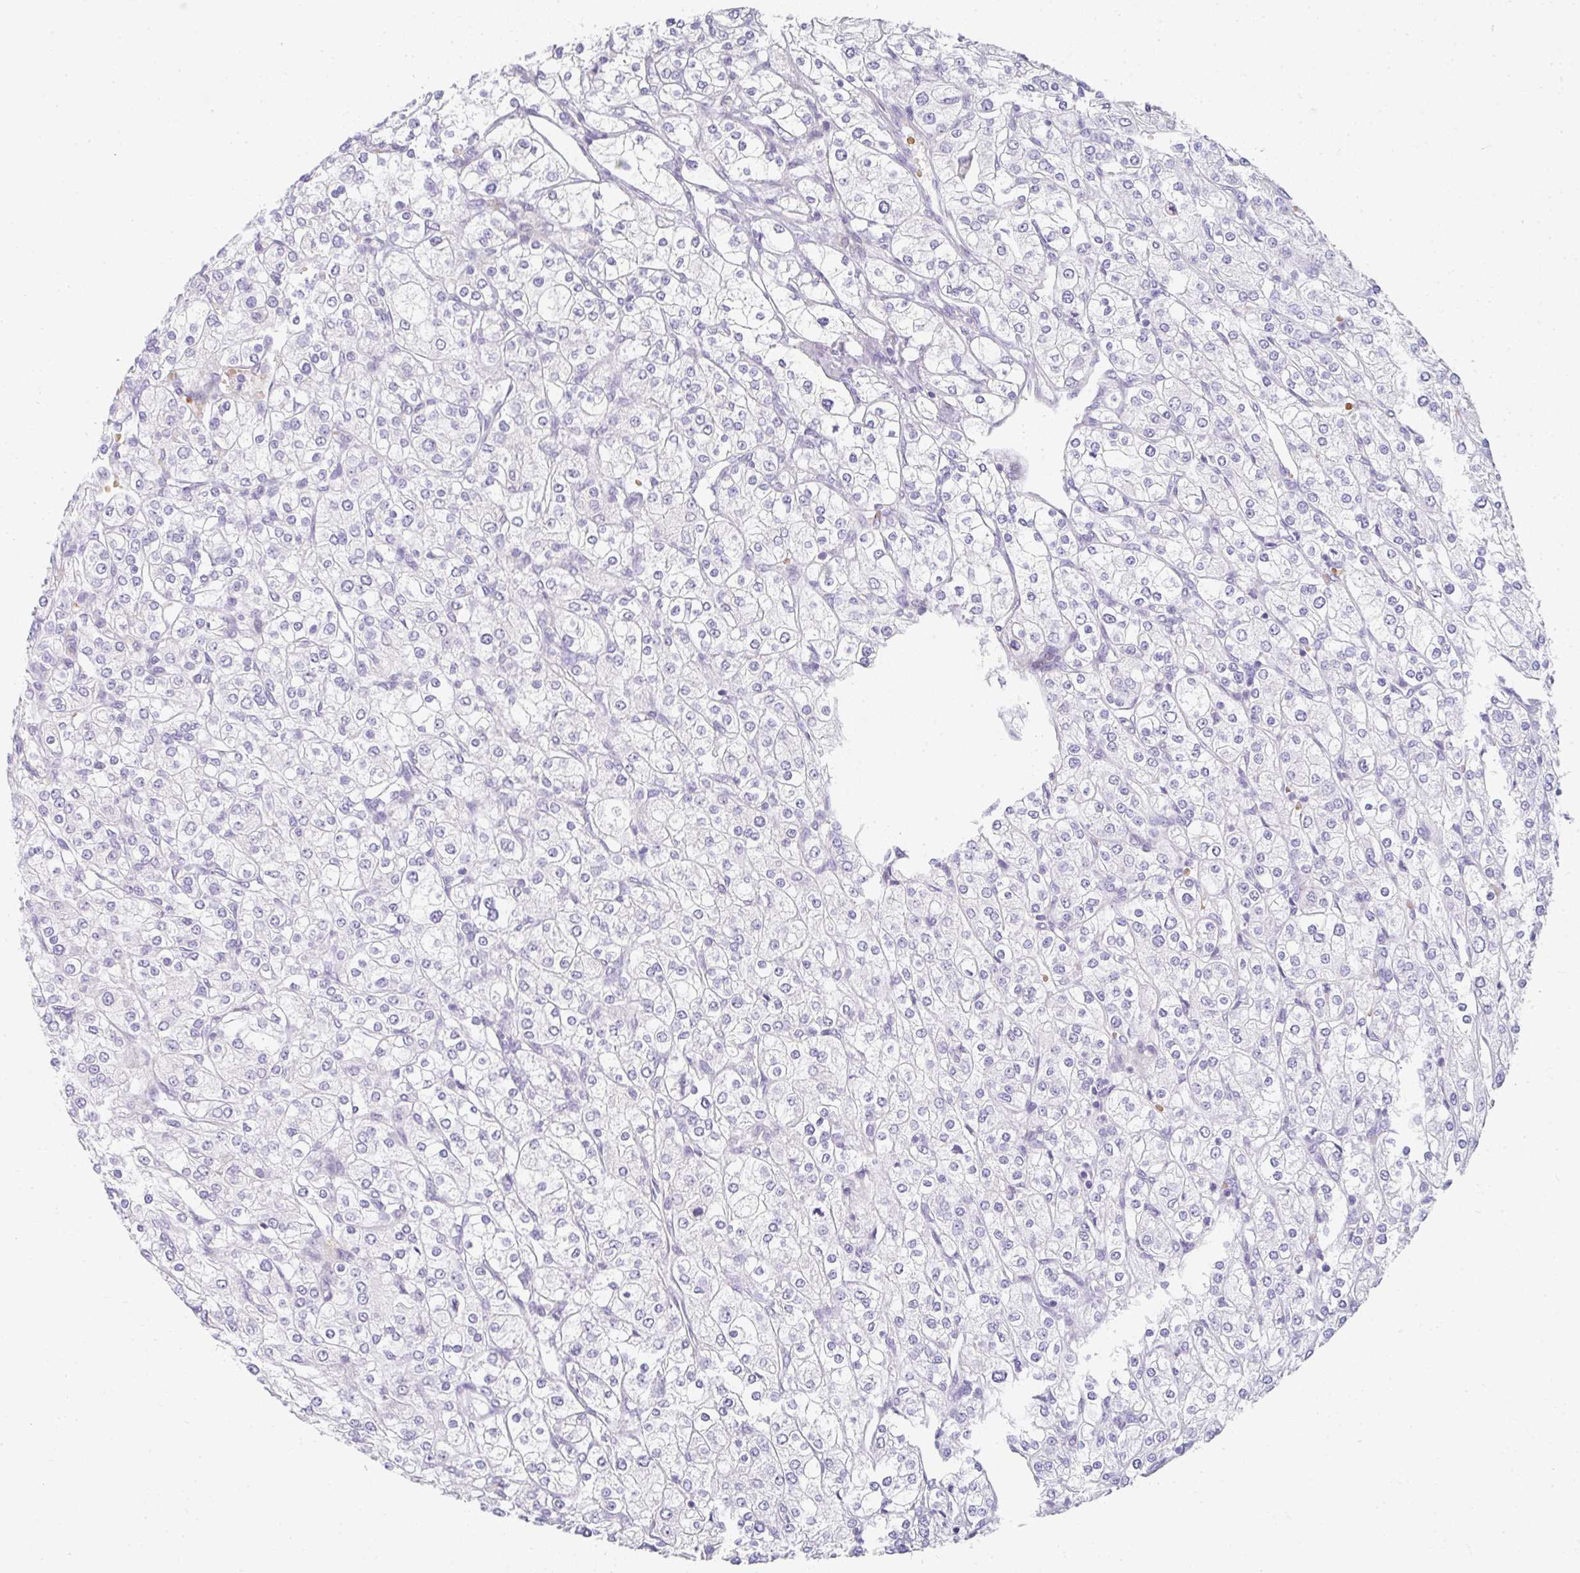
{"staining": {"intensity": "negative", "quantity": "none", "location": "none"}, "tissue": "renal cancer", "cell_type": "Tumor cells", "image_type": "cancer", "snomed": [{"axis": "morphology", "description": "Adenocarcinoma, NOS"}, {"axis": "topography", "description": "Kidney"}], "caption": "An immunohistochemistry (IHC) micrograph of adenocarcinoma (renal) is shown. There is no staining in tumor cells of adenocarcinoma (renal).", "gene": "NEU2", "patient": {"sex": "male", "age": 80}}